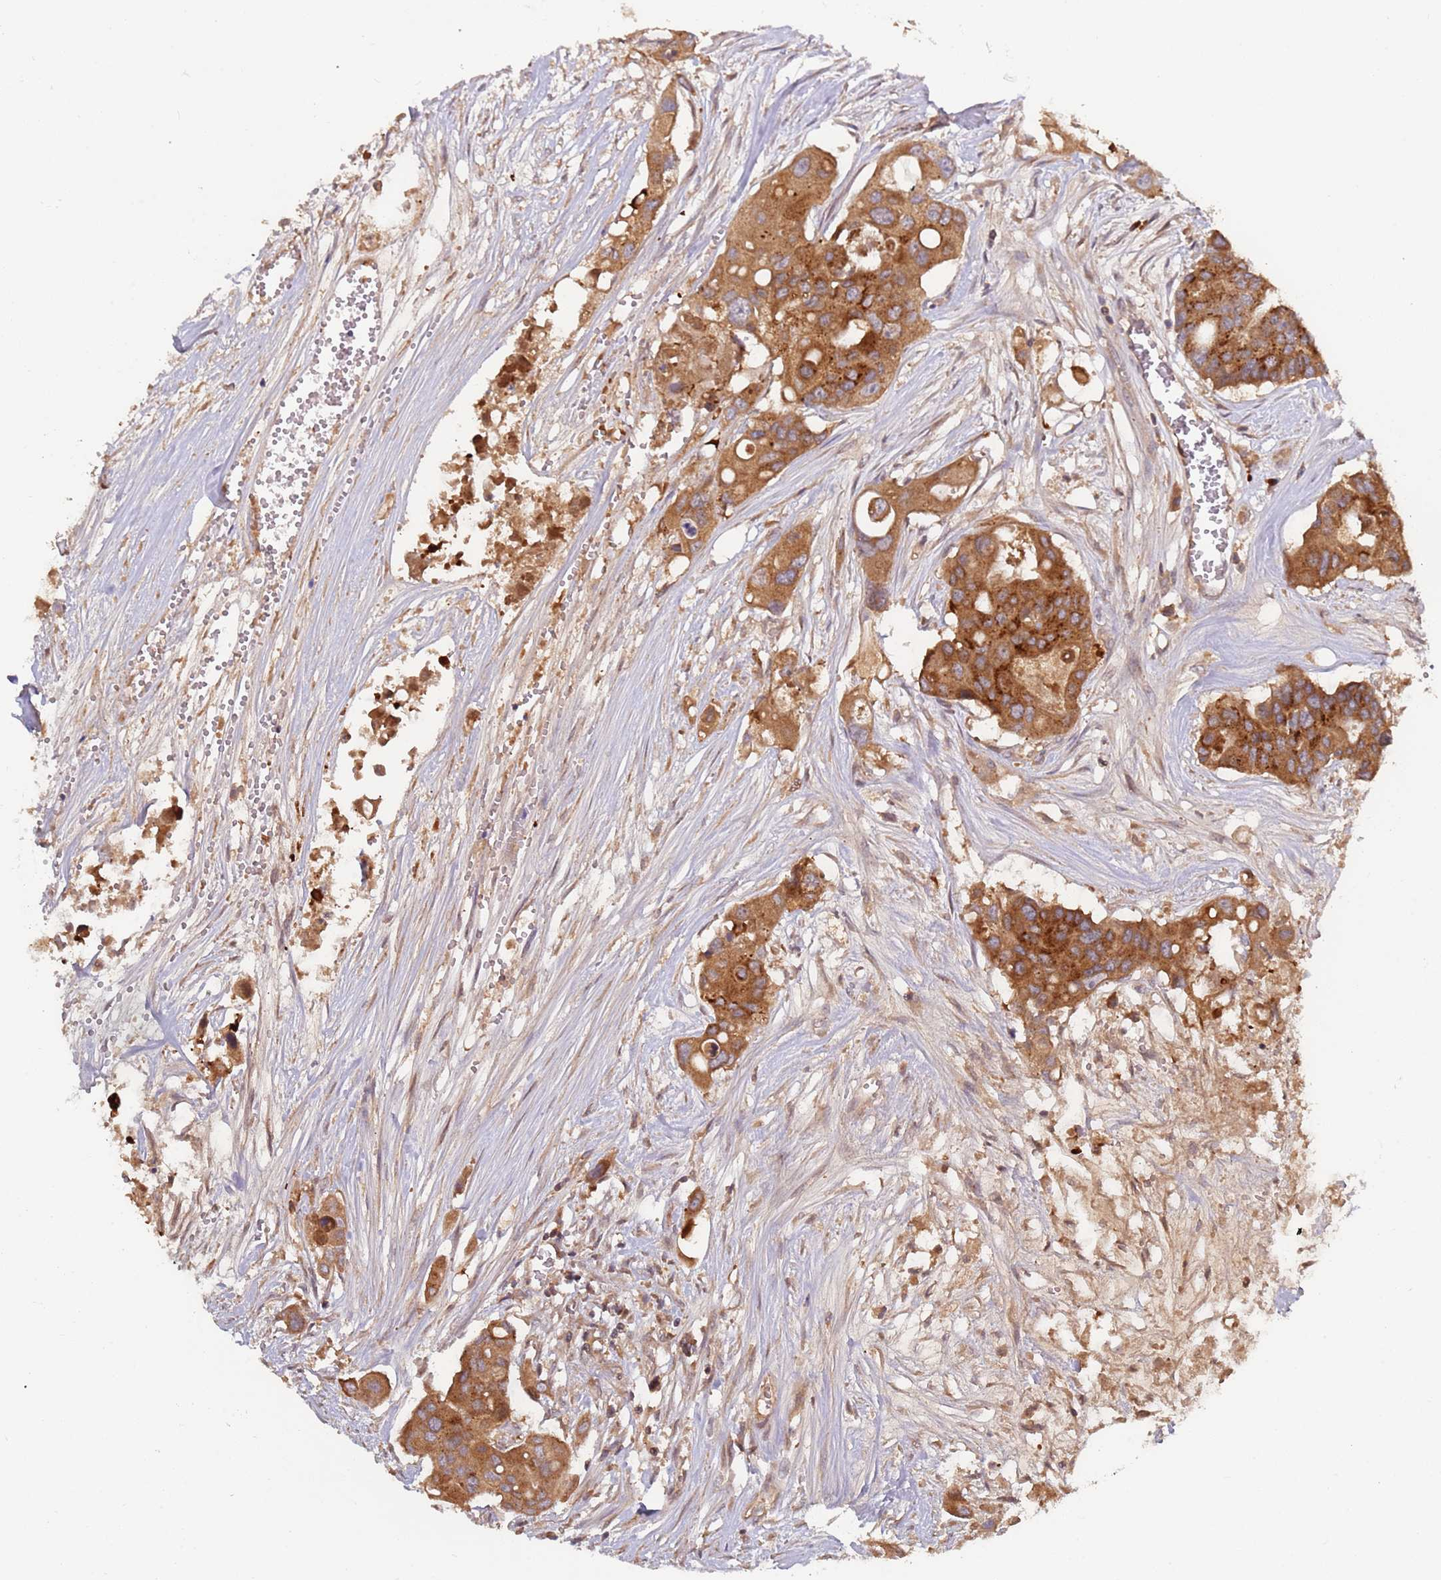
{"staining": {"intensity": "strong", "quantity": ">75%", "location": "cytoplasmic/membranous"}, "tissue": "colorectal cancer", "cell_type": "Tumor cells", "image_type": "cancer", "snomed": [{"axis": "morphology", "description": "Adenocarcinoma, NOS"}, {"axis": "topography", "description": "Colon"}], "caption": "The histopathology image shows a brown stain indicating the presence of a protein in the cytoplasmic/membranous of tumor cells in adenocarcinoma (colorectal). (Stains: DAB (3,3'-diaminobenzidine) in brown, nuclei in blue, Microscopy: brightfield microscopy at high magnification).", "gene": "OR5A2", "patient": {"sex": "male", "age": 77}}